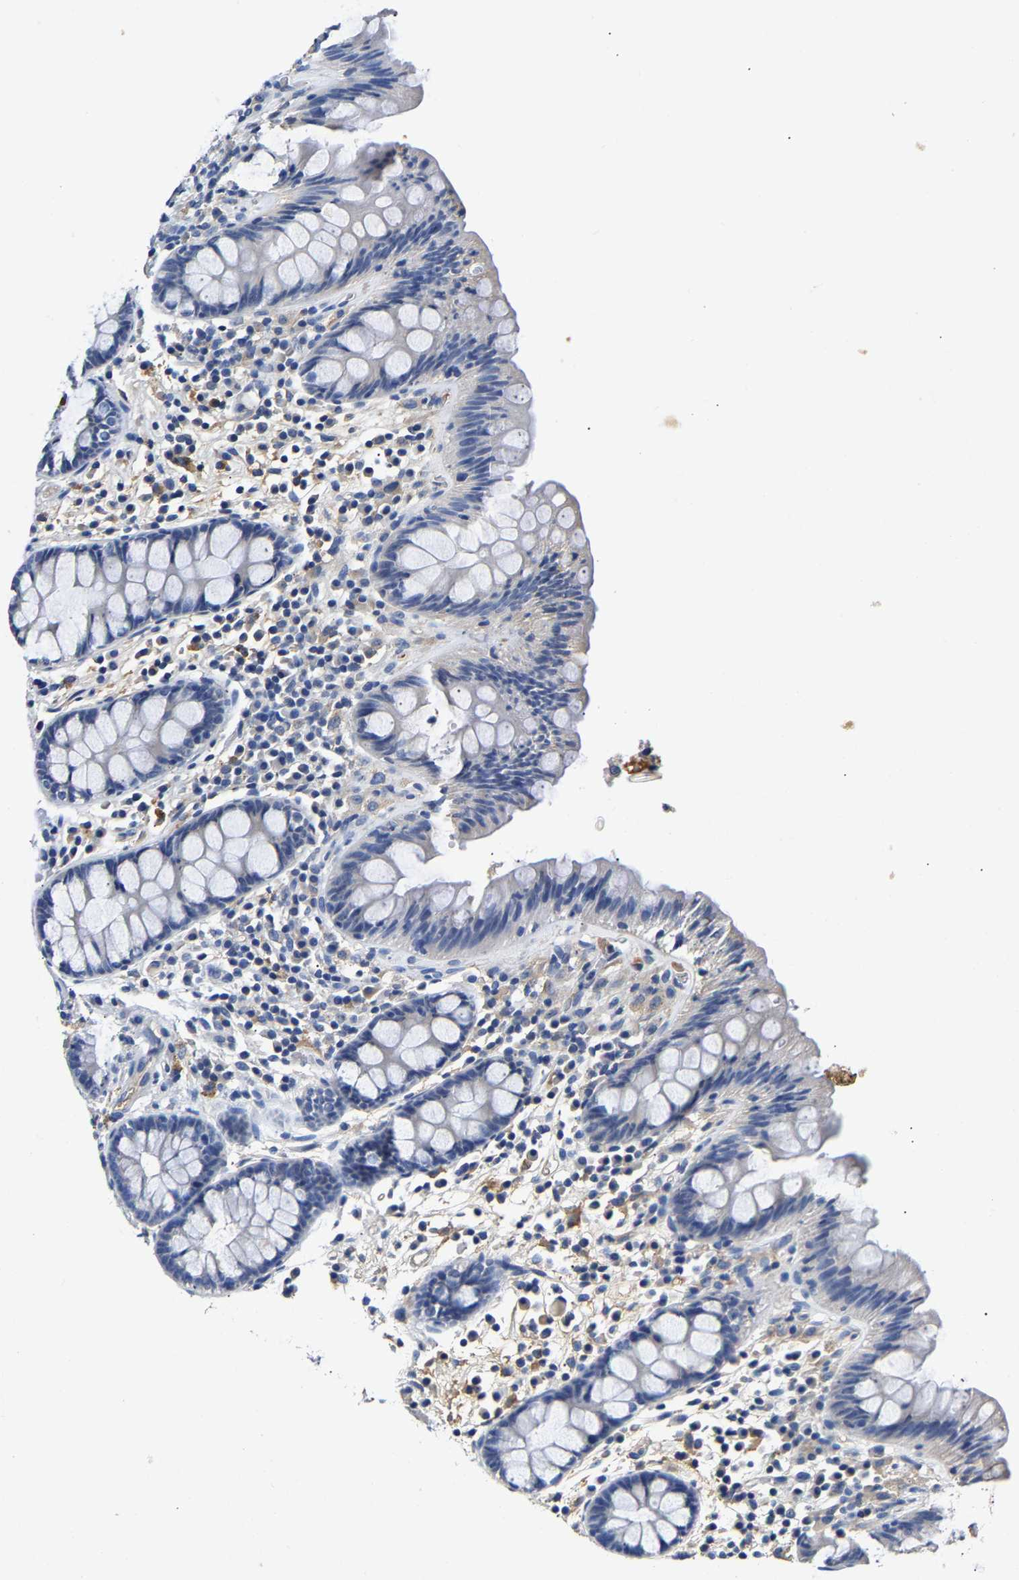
{"staining": {"intensity": "negative", "quantity": "none", "location": "none"}, "tissue": "colon", "cell_type": "Endothelial cells", "image_type": "normal", "snomed": [{"axis": "morphology", "description": "Normal tissue, NOS"}, {"axis": "topography", "description": "Colon"}], "caption": "The image shows no significant expression in endothelial cells of colon.", "gene": "SLCO2B1", "patient": {"sex": "female", "age": 80}}